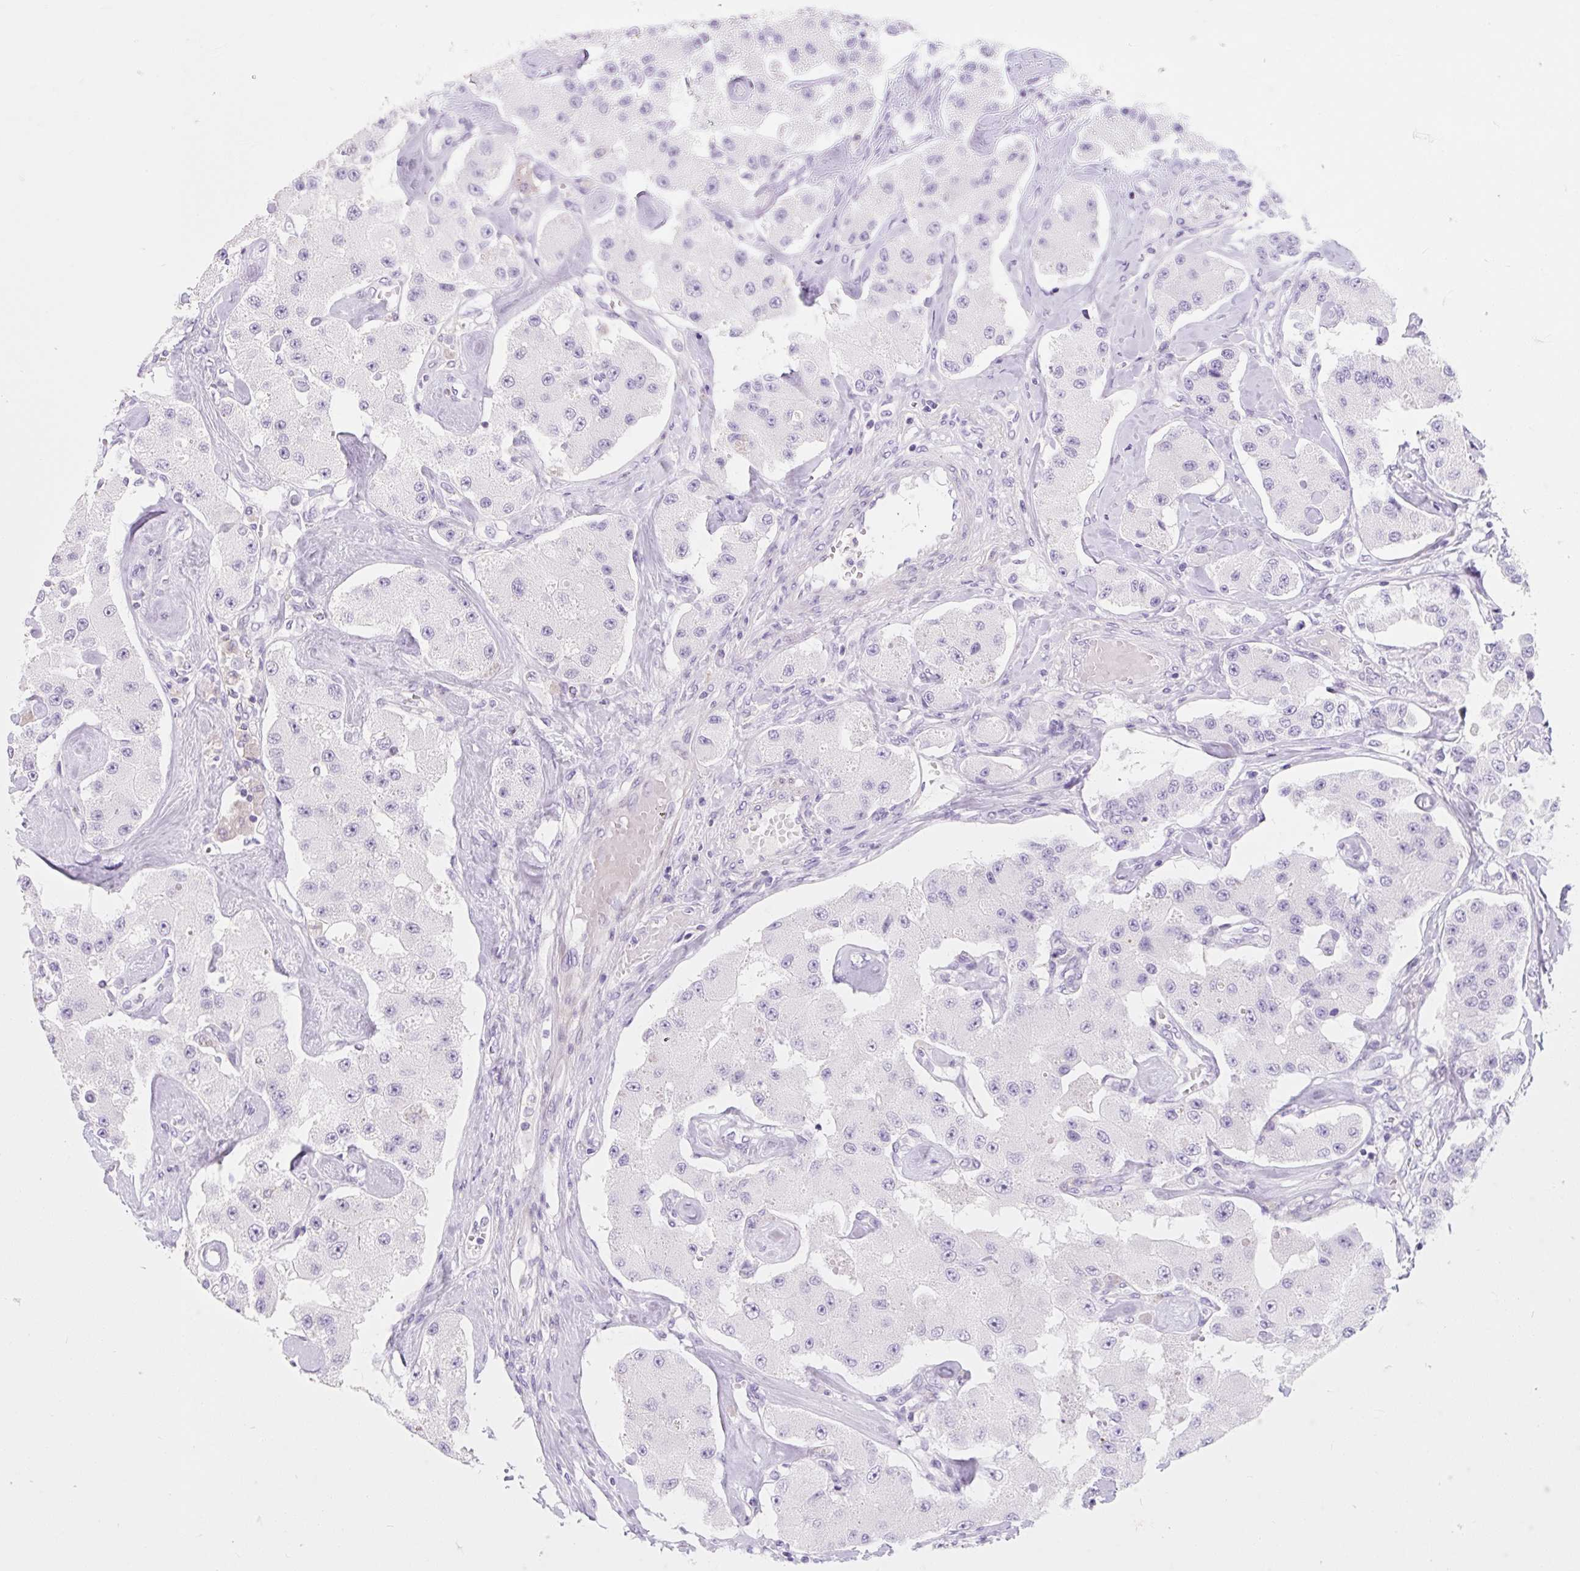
{"staining": {"intensity": "negative", "quantity": "none", "location": "none"}, "tissue": "carcinoid", "cell_type": "Tumor cells", "image_type": "cancer", "snomed": [{"axis": "morphology", "description": "Carcinoid, malignant, NOS"}, {"axis": "topography", "description": "Pancreas"}], "caption": "Tumor cells are negative for protein expression in human carcinoid. The staining was performed using DAB (3,3'-diaminobenzidine) to visualize the protein expression in brown, while the nuclei were stained in blue with hematoxylin (Magnification: 20x).", "gene": "SLC28A1", "patient": {"sex": "male", "age": 41}}